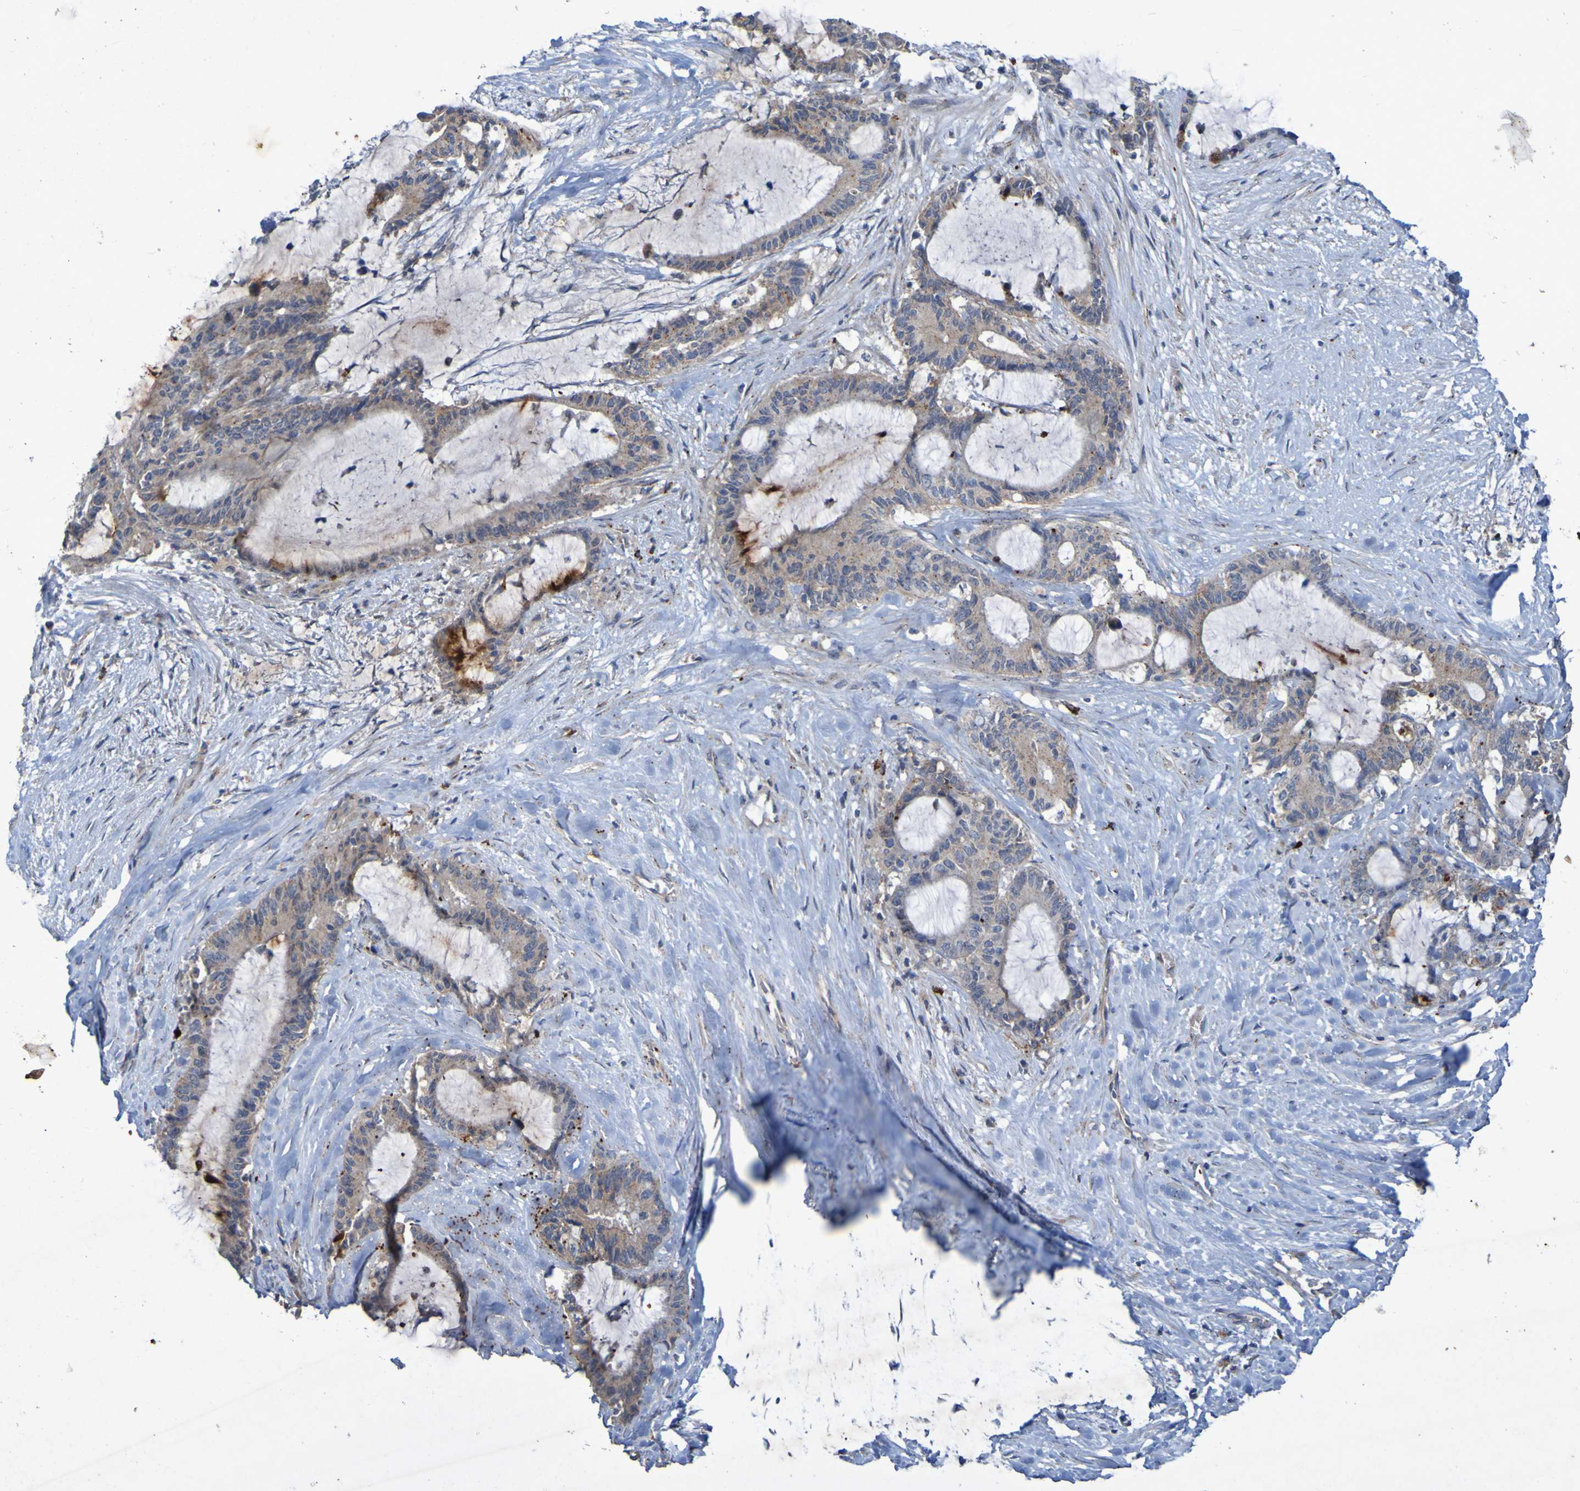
{"staining": {"intensity": "weak", "quantity": ">75%", "location": "cytoplasmic/membranous"}, "tissue": "liver cancer", "cell_type": "Tumor cells", "image_type": "cancer", "snomed": [{"axis": "morphology", "description": "Cholangiocarcinoma"}, {"axis": "topography", "description": "Liver"}], "caption": "Immunohistochemistry (IHC) of liver cancer (cholangiocarcinoma) exhibits low levels of weak cytoplasmic/membranous staining in approximately >75% of tumor cells.", "gene": "ANGPT4", "patient": {"sex": "female", "age": 73}}